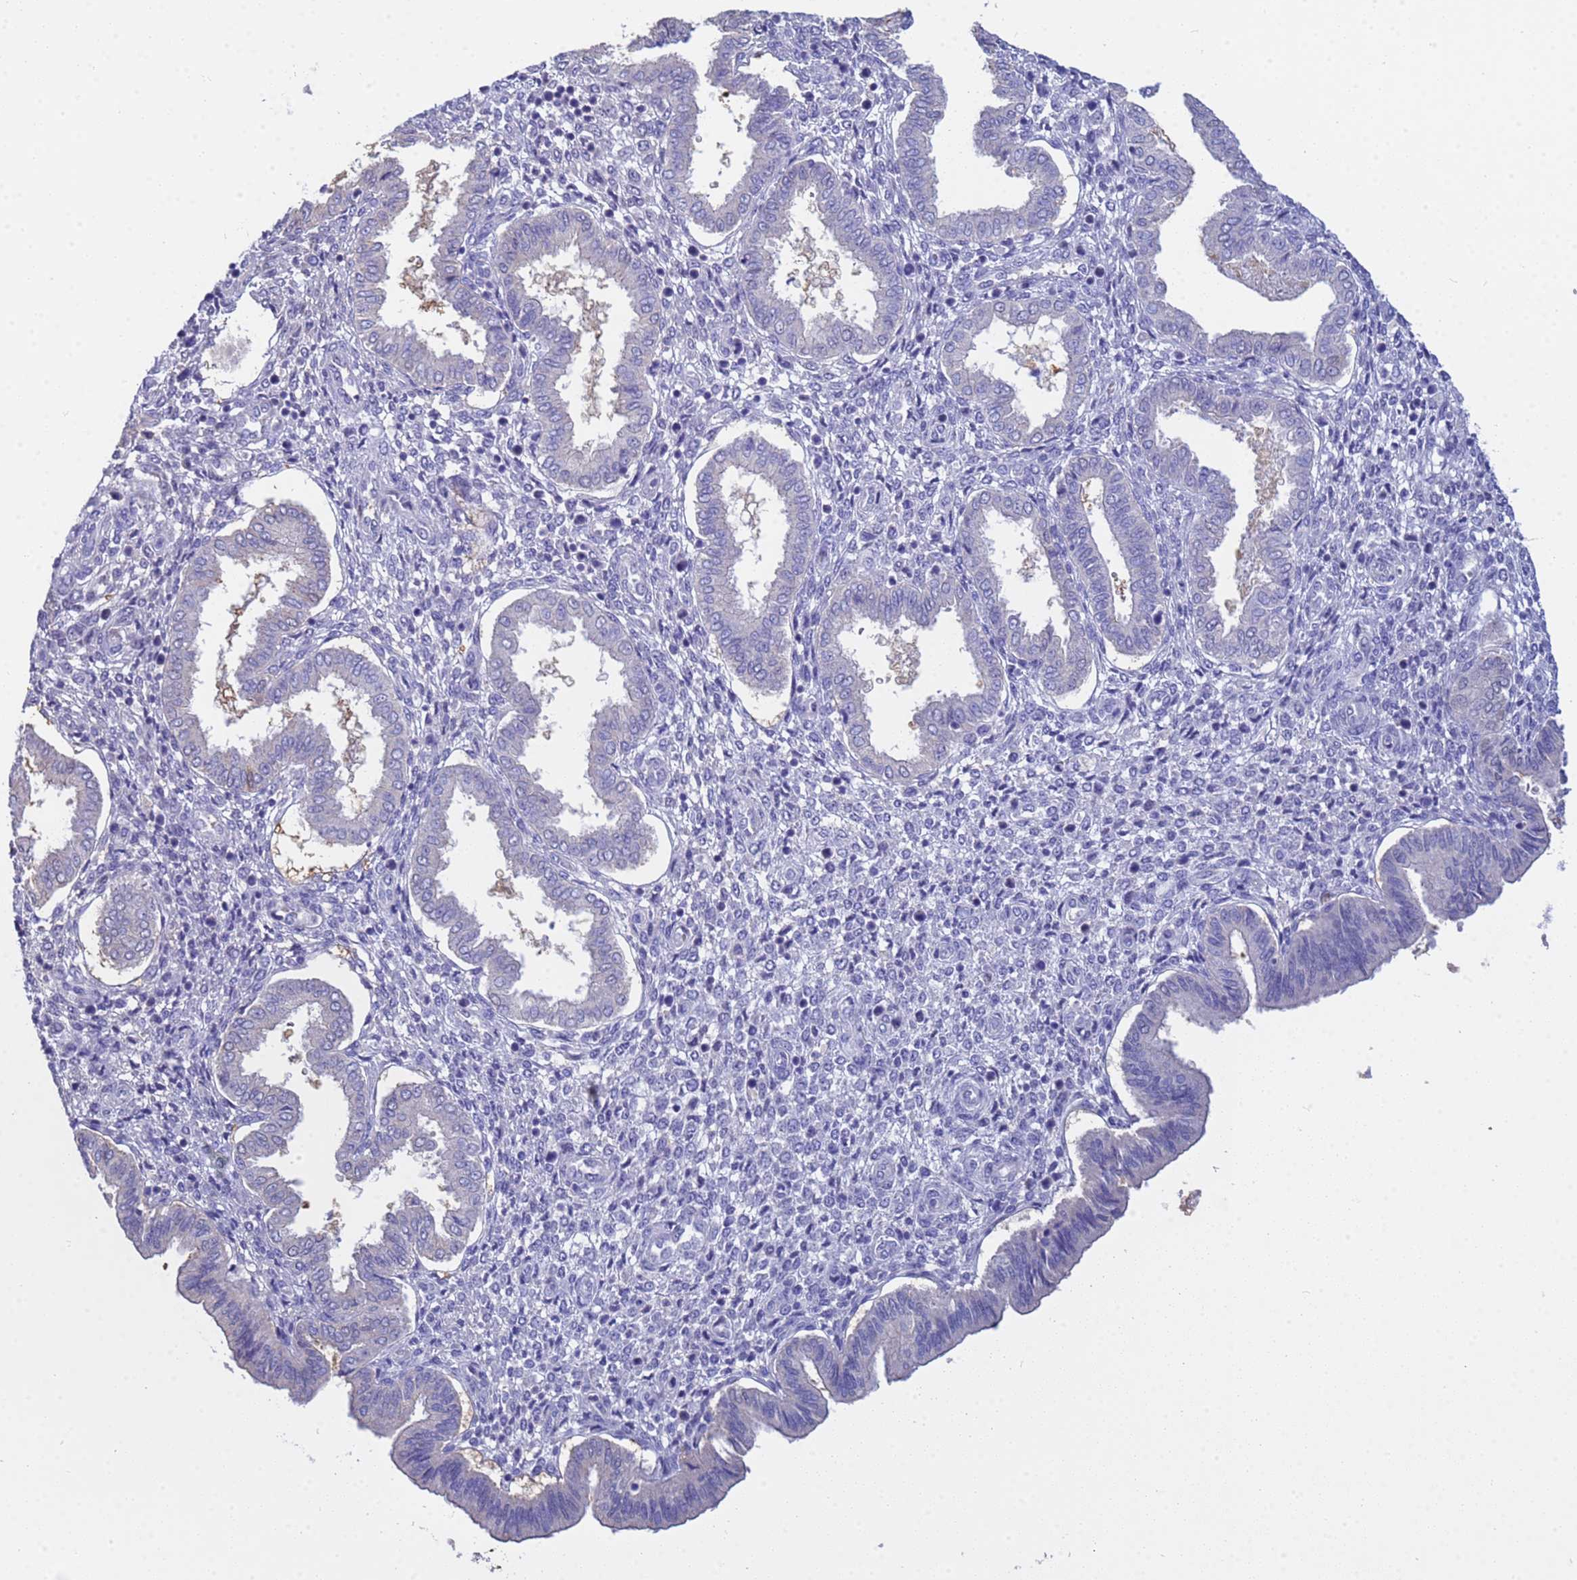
{"staining": {"intensity": "negative", "quantity": "none", "location": "none"}, "tissue": "endometrium", "cell_type": "Cells in endometrial stroma", "image_type": "normal", "snomed": [{"axis": "morphology", "description": "Normal tissue, NOS"}, {"axis": "topography", "description": "Endometrium"}], "caption": "Photomicrograph shows no significant protein expression in cells in endometrial stroma of benign endometrium. (Brightfield microscopy of DAB (3,3'-diaminobenzidine) immunohistochemistry (IHC) at high magnification).", "gene": "PPP6R1", "patient": {"sex": "female", "age": 24}}